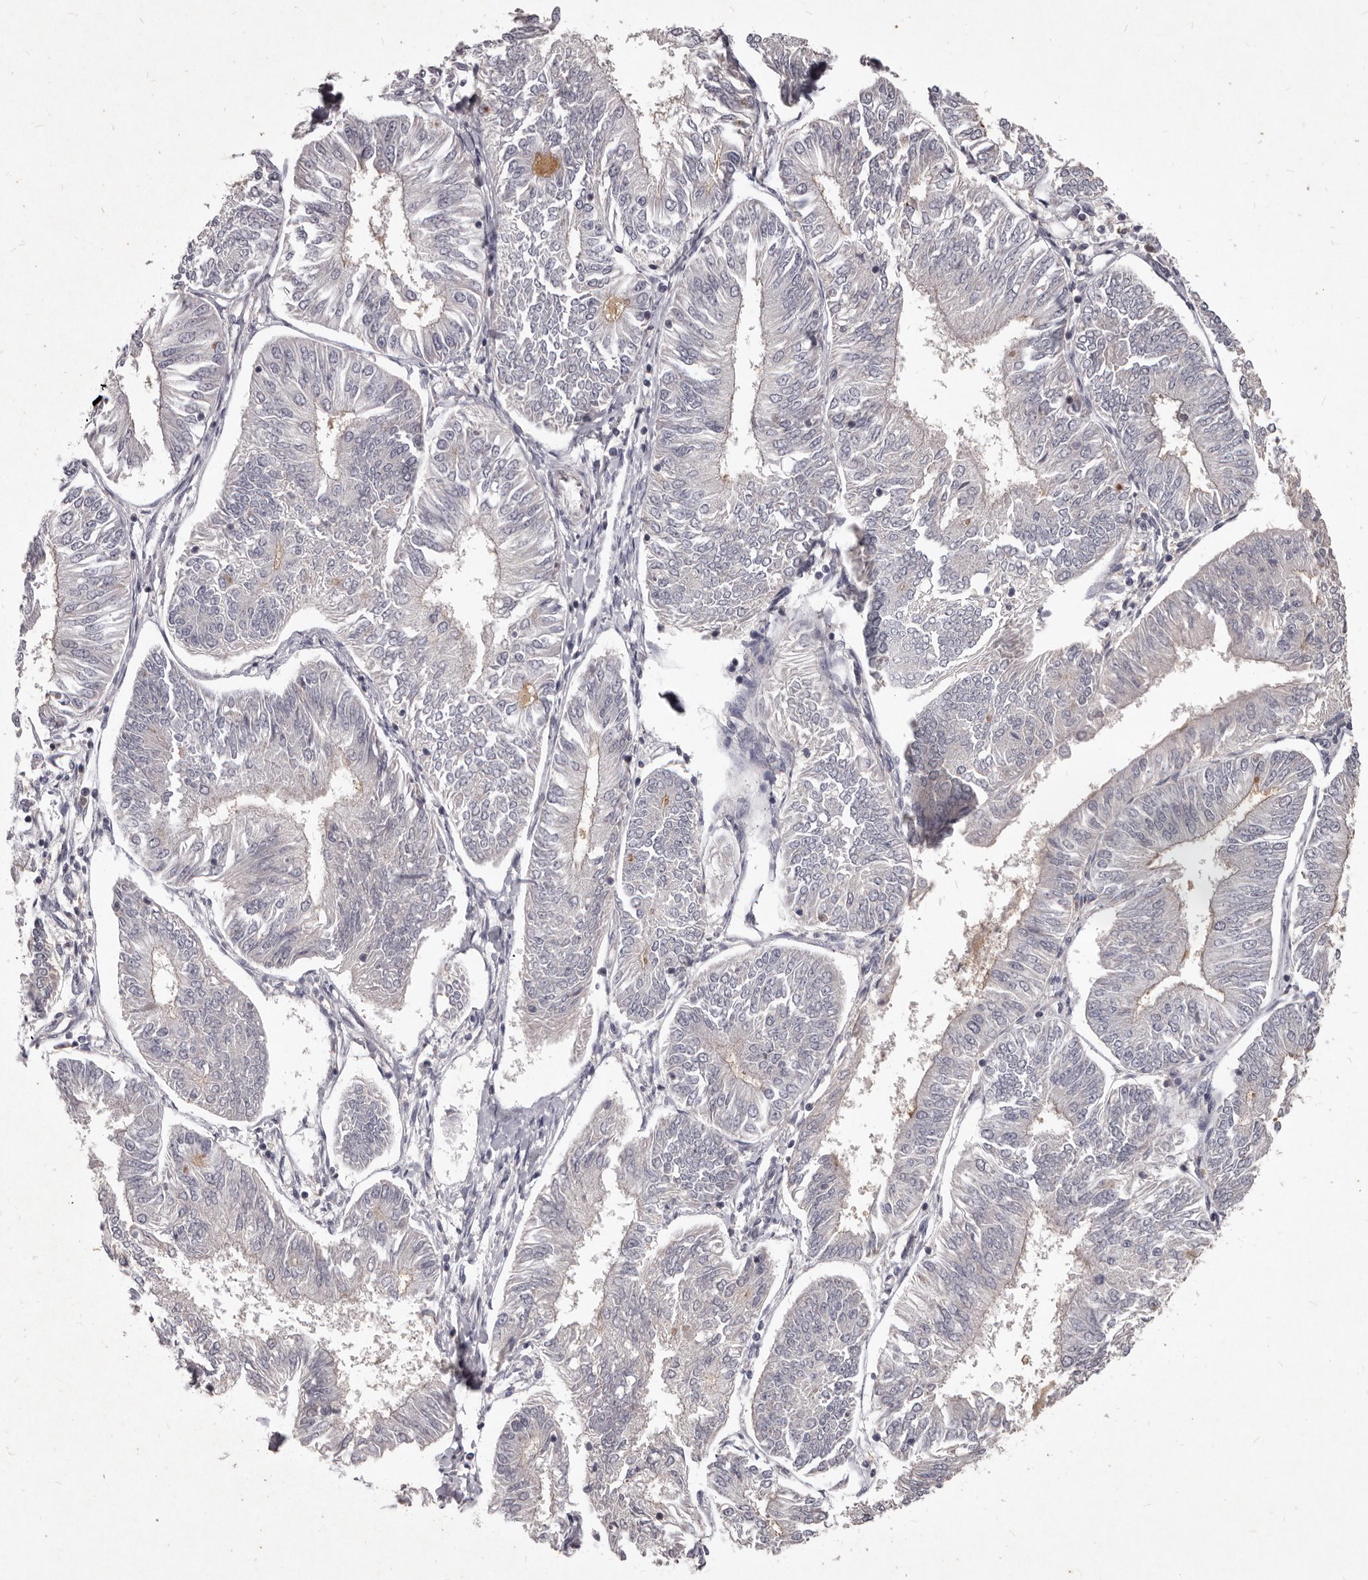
{"staining": {"intensity": "negative", "quantity": "none", "location": "none"}, "tissue": "endometrial cancer", "cell_type": "Tumor cells", "image_type": "cancer", "snomed": [{"axis": "morphology", "description": "Adenocarcinoma, NOS"}, {"axis": "topography", "description": "Endometrium"}], "caption": "Human endometrial cancer stained for a protein using IHC reveals no staining in tumor cells.", "gene": "GPRC5C", "patient": {"sex": "female", "age": 58}}